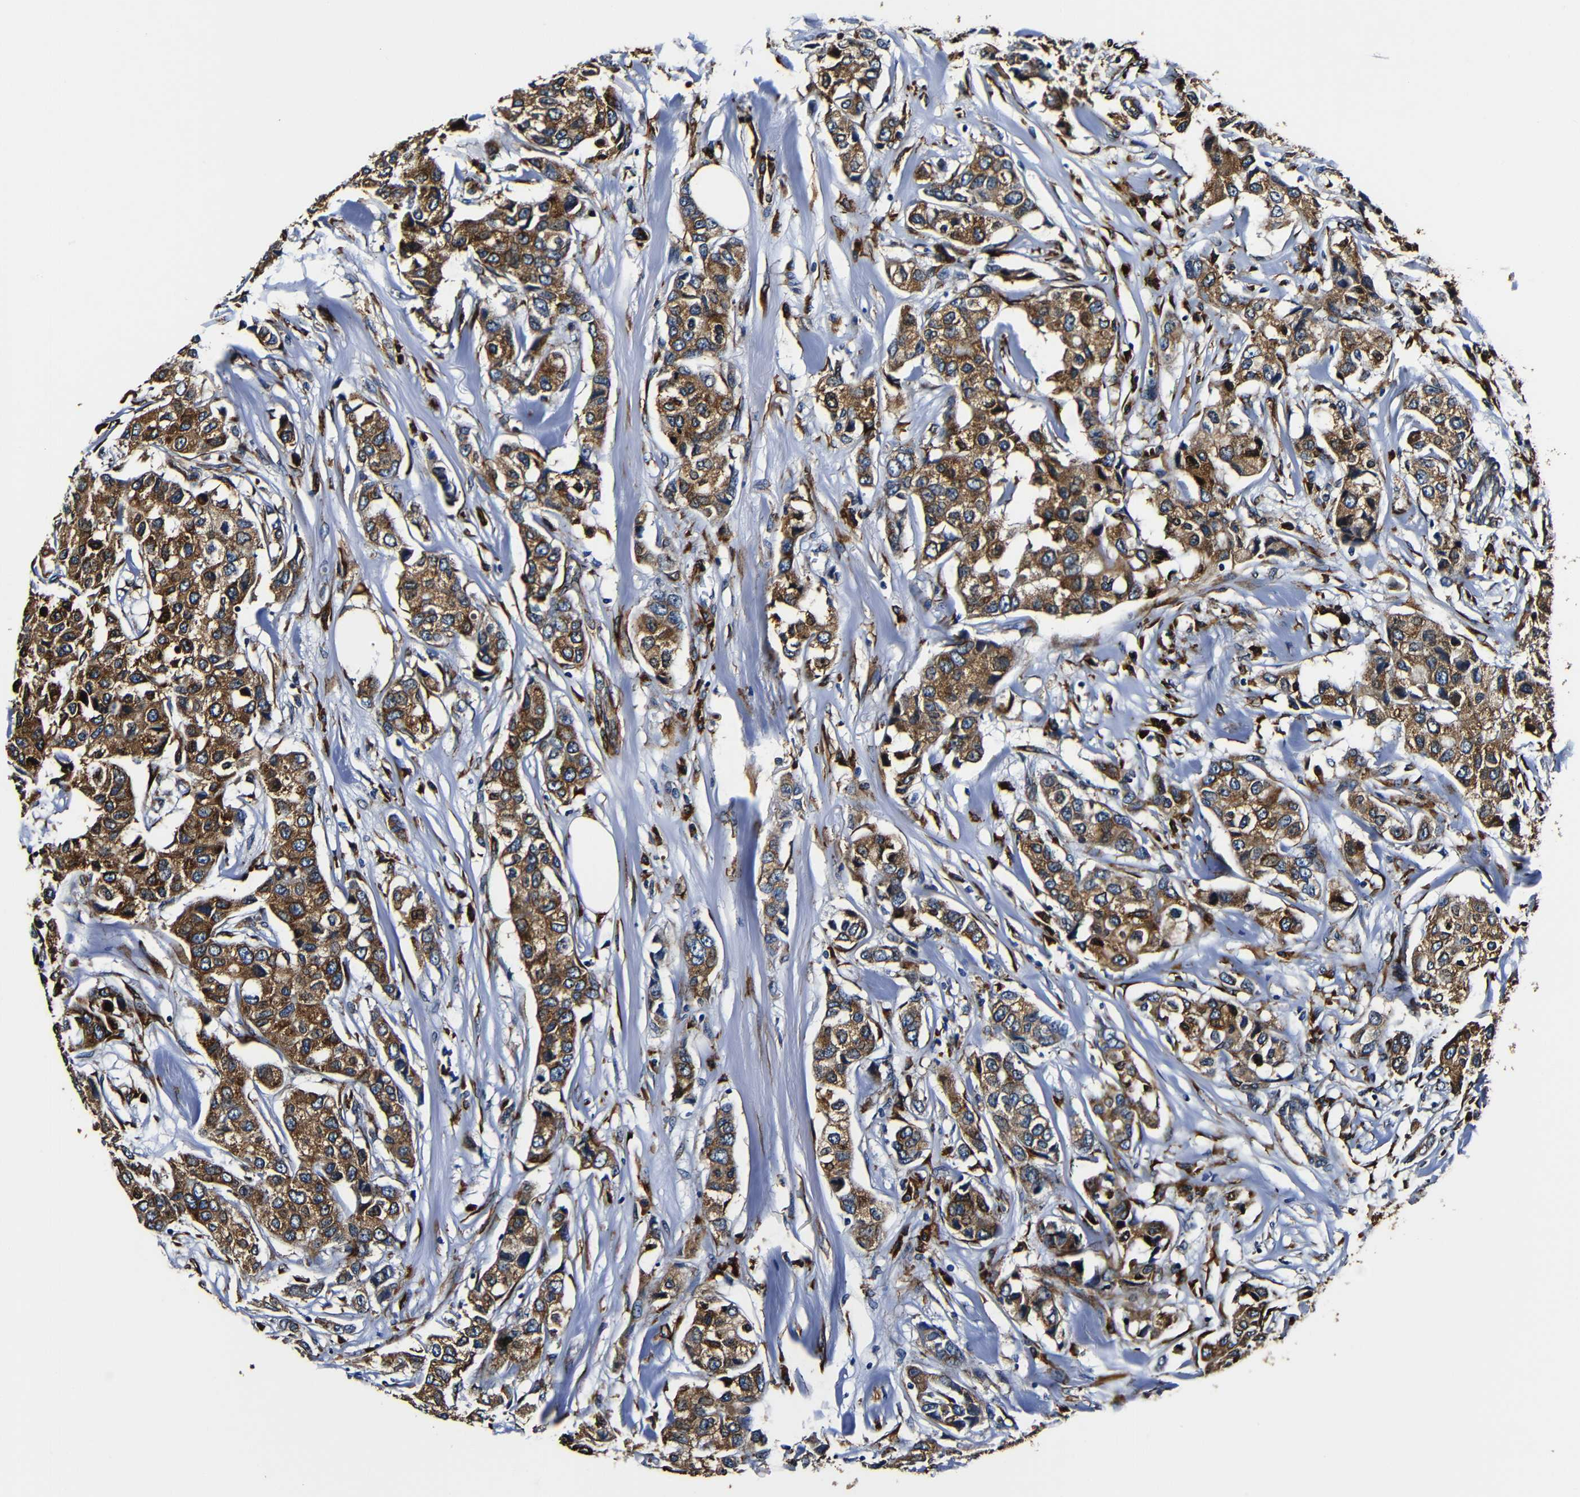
{"staining": {"intensity": "strong", "quantity": ">75%", "location": "cytoplasmic/membranous"}, "tissue": "breast cancer", "cell_type": "Tumor cells", "image_type": "cancer", "snomed": [{"axis": "morphology", "description": "Duct carcinoma"}, {"axis": "topography", "description": "Breast"}], "caption": "Approximately >75% of tumor cells in breast intraductal carcinoma display strong cytoplasmic/membranous protein expression as visualized by brown immunohistochemical staining.", "gene": "RRBP1", "patient": {"sex": "female", "age": 80}}